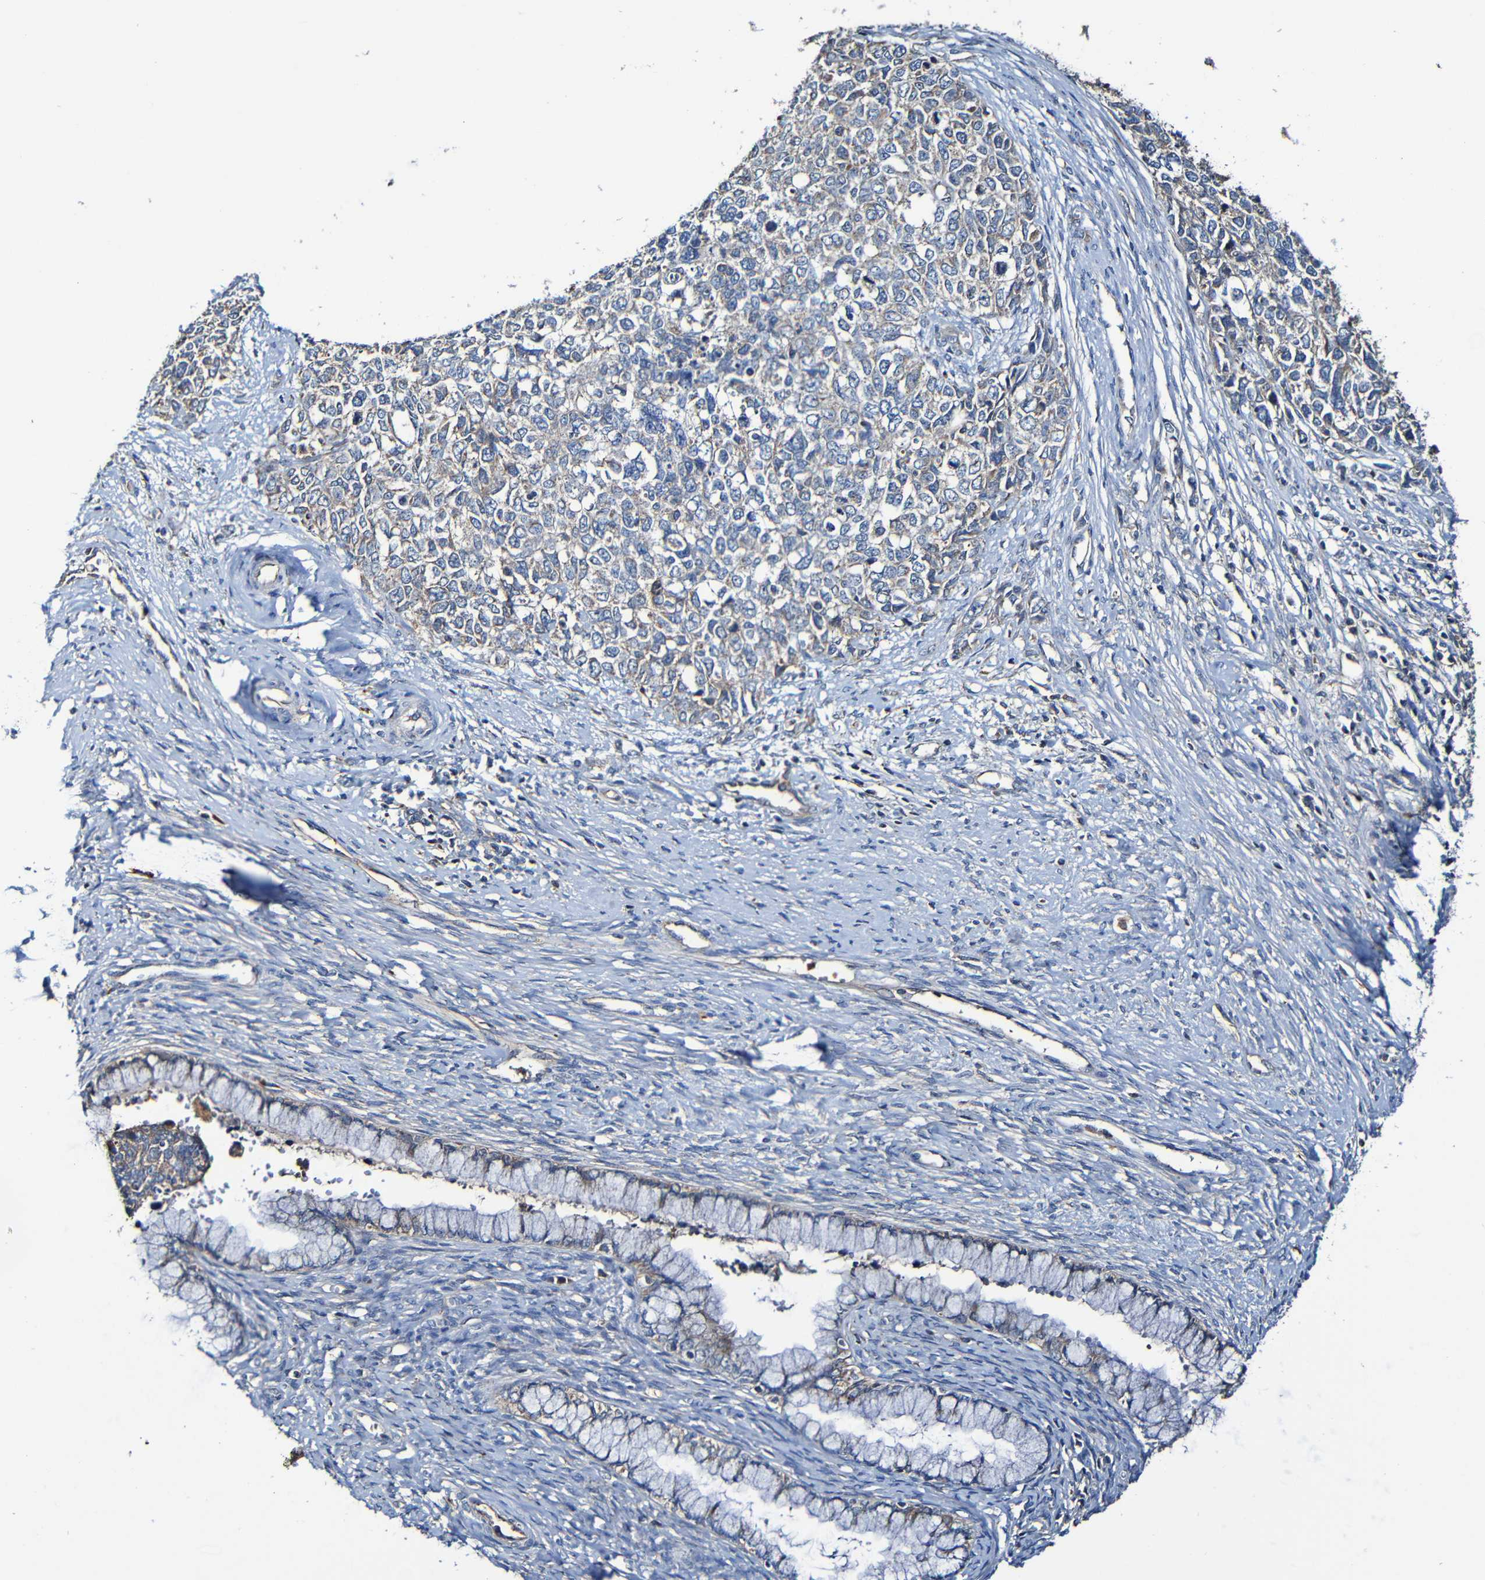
{"staining": {"intensity": "weak", "quantity": "25%-75%", "location": "cytoplasmic/membranous"}, "tissue": "cervical cancer", "cell_type": "Tumor cells", "image_type": "cancer", "snomed": [{"axis": "morphology", "description": "Squamous cell carcinoma, NOS"}, {"axis": "topography", "description": "Cervix"}], "caption": "Protein expression analysis of human cervical cancer reveals weak cytoplasmic/membranous positivity in about 25%-75% of tumor cells.", "gene": "ADAM15", "patient": {"sex": "female", "age": 63}}